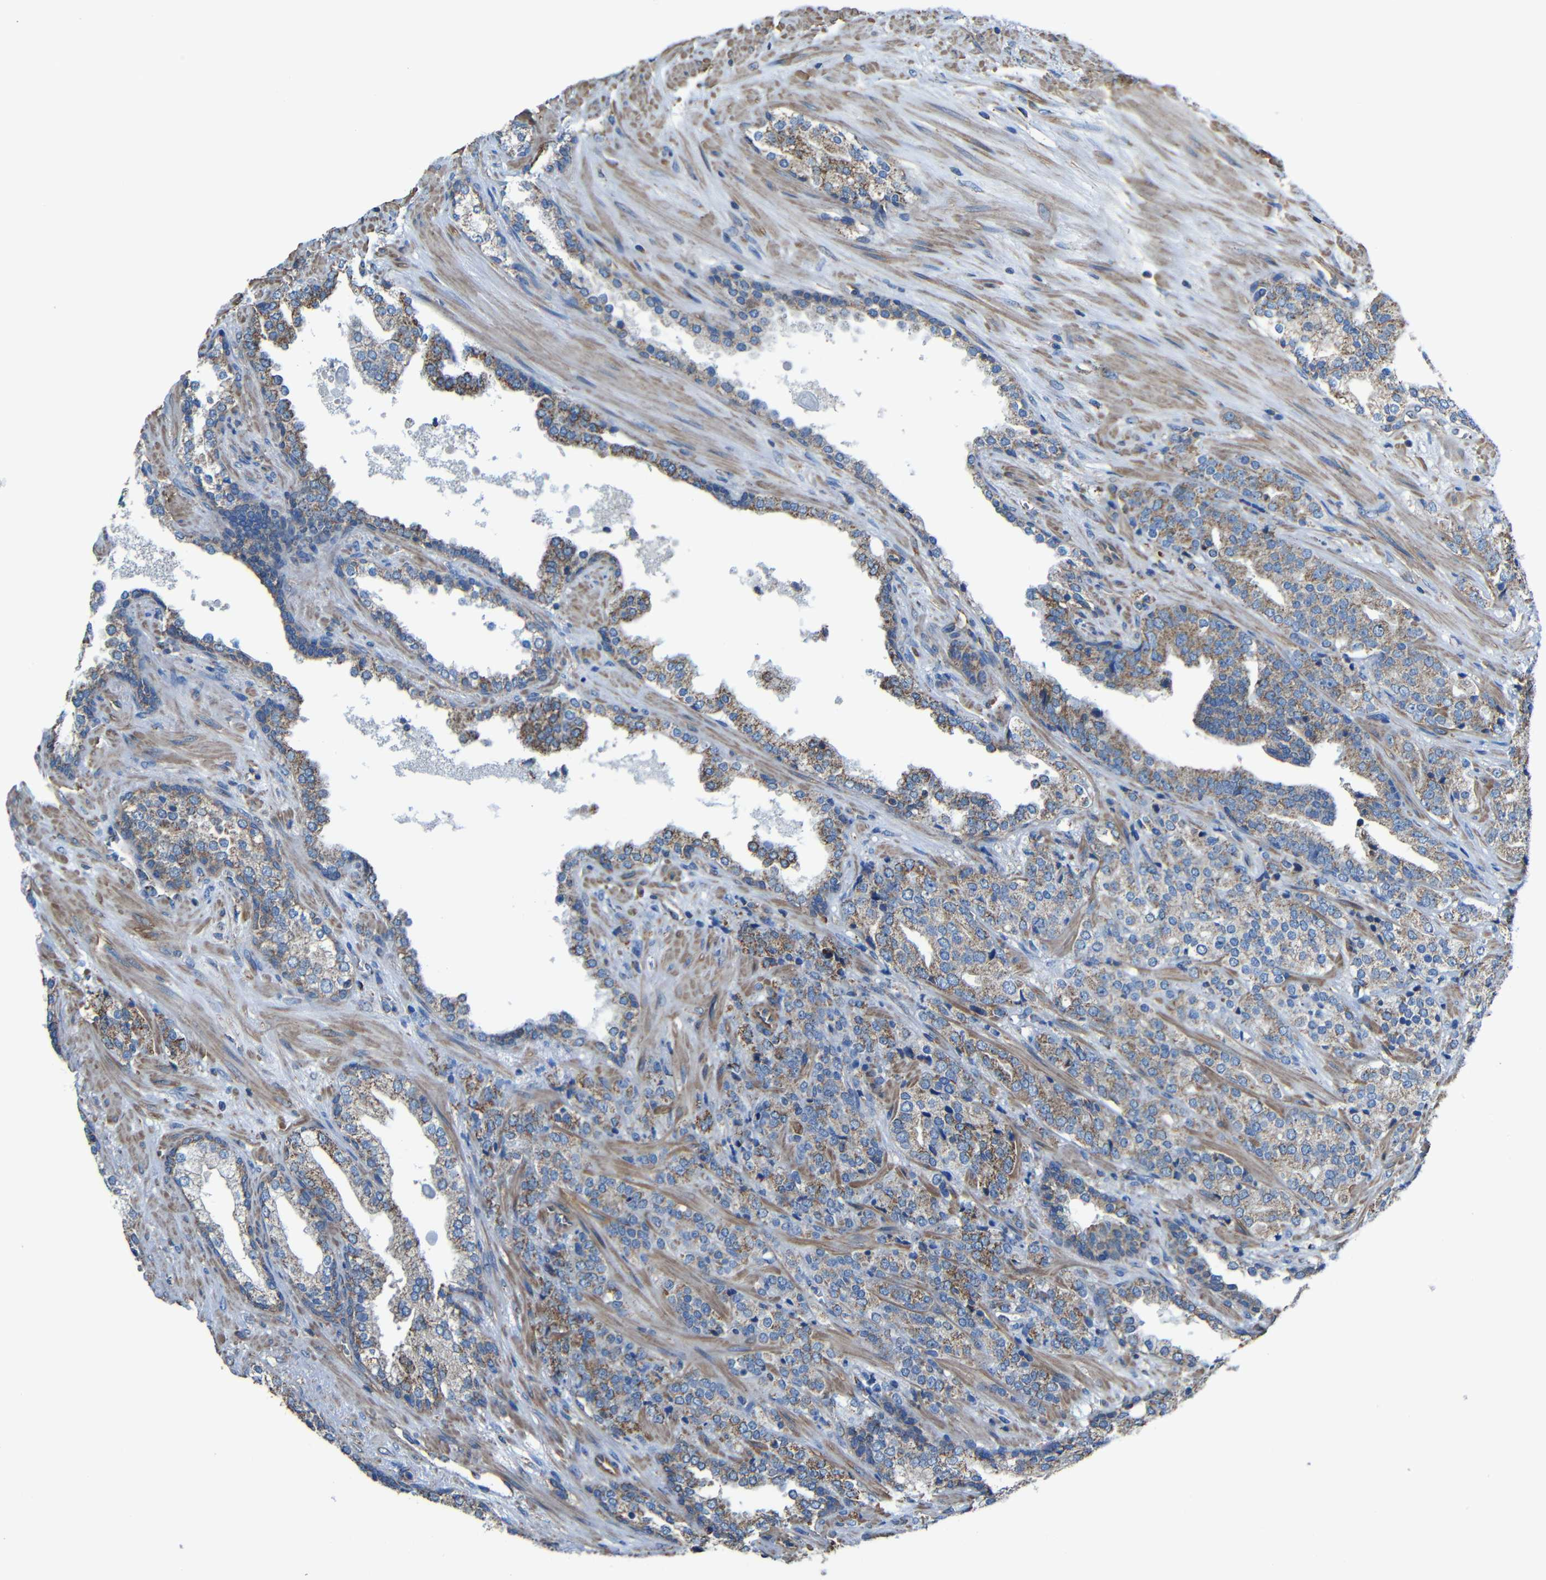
{"staining": {"intensity": "moderate", "quantity": ">75%", "location": "cytoplasmic/membranous"}, "tissue": "prostate cancer", "cell_type": "Tumor cells", "image_type": "cancer", "snomed": [{"axis": "morphology", "description": "Adenocarcinoma, High grade"}, {"axis": "topography", "description": "Prostate"}], "caption": "DAB (3,3'-diaminobenzidine) immunohistochemical staining of prostate cancer demonstrates moderate cytoplasmic/membranous protein positivity in approximately >75% of tumor cells.", "gene": "INTS6L", "patient": {"sex": "male", "age": 71}}